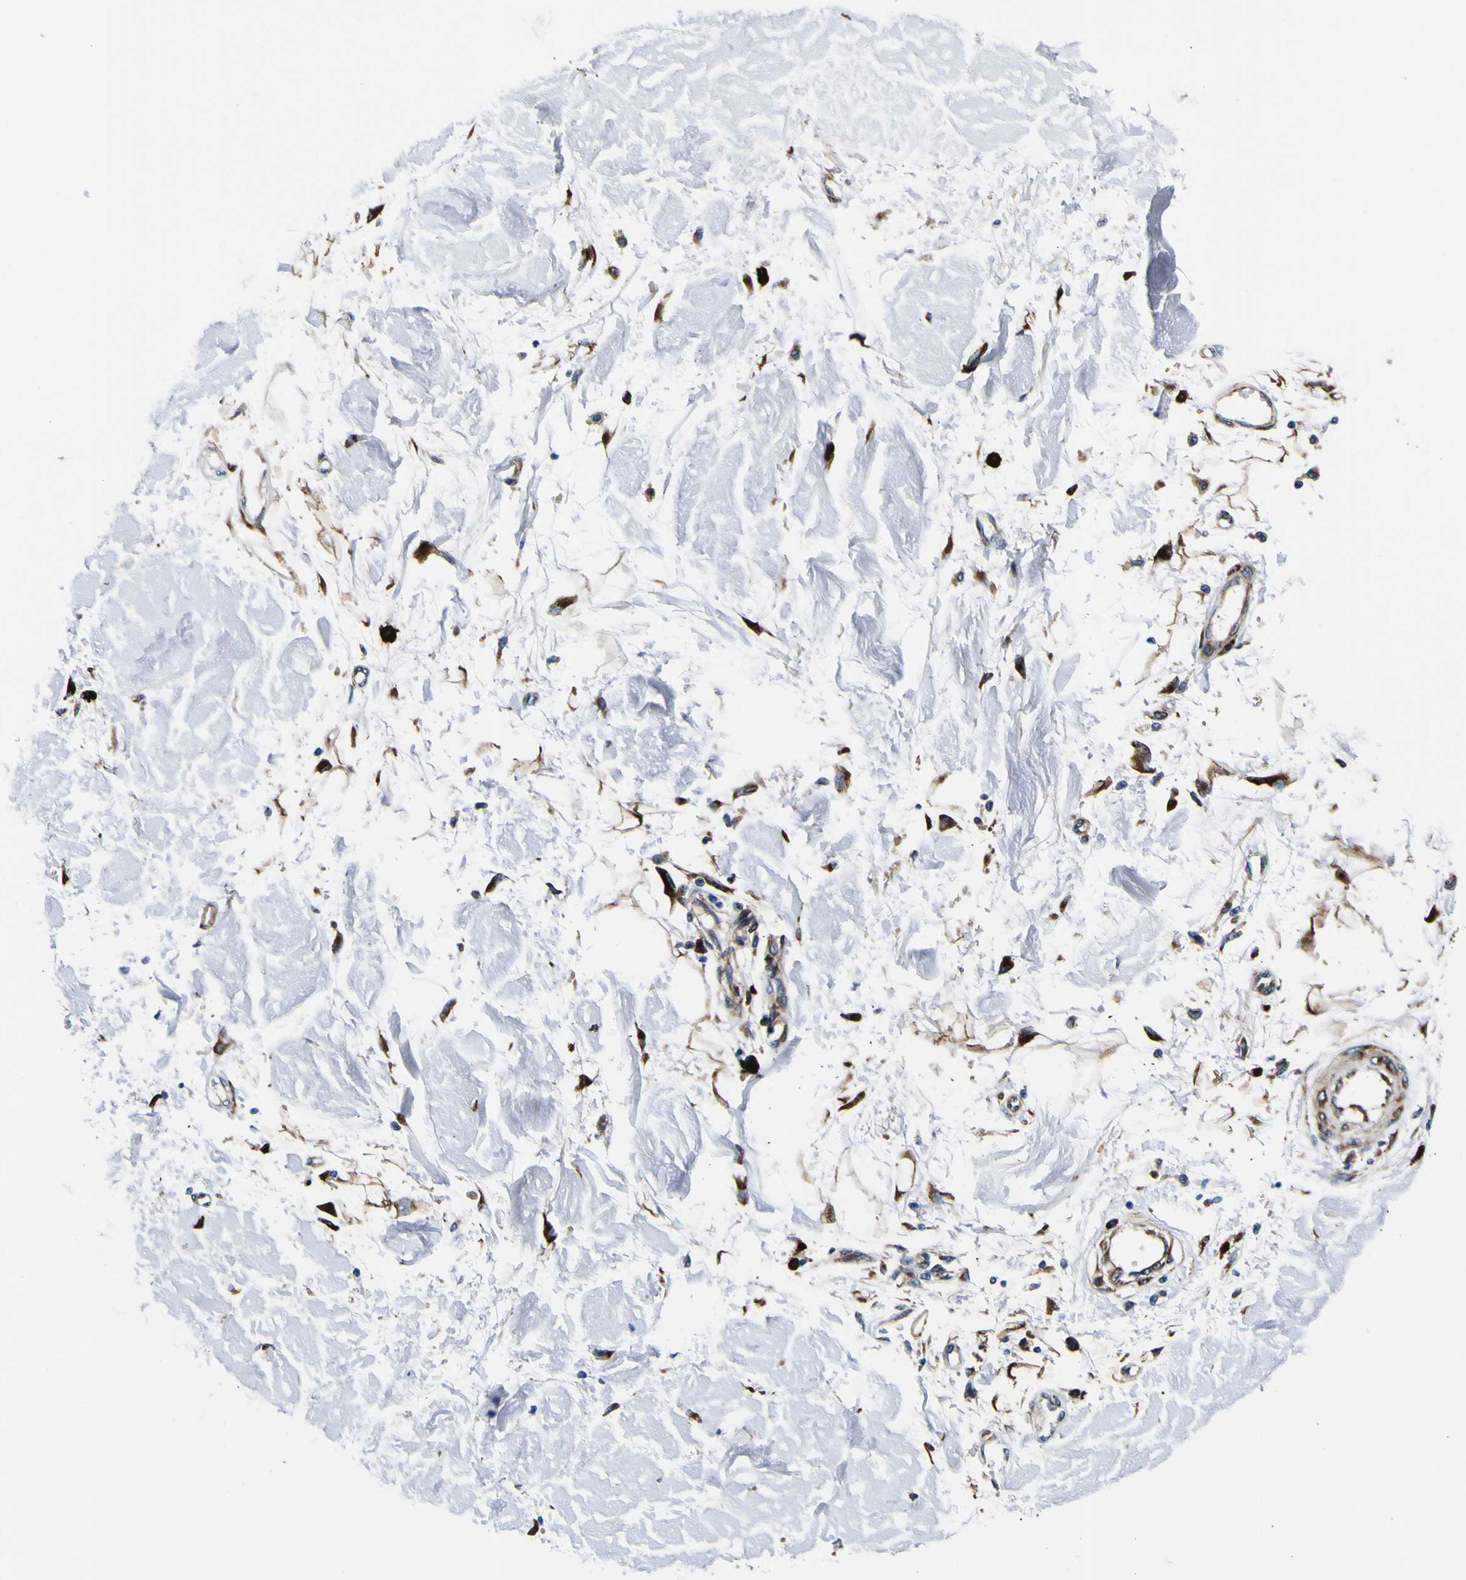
{"staining": {"intensity": "strong", "quantity": ">75%", "location": "cytoplasmic/membranous"}, "tissue": "adipose tissue", "cell_type": "Adipocytes", "image_type": "normal", "snomed": [{"axis": "morphology", "description": "Squamous cell carcinoma, NOS"}, {"axis": "topography", "description": "Skin"}], "caption": "A high amount of strong cytoplasmic/membranous staining is seen in approximately >75% of adipocytes in normal adipose tissue. (DAB (3,3'-diaminobenzidine) IHC, brown staining for protein, blue staining for nuclei).", "gene": "SCD", "patient": {"sex": "male", "age": 83}}